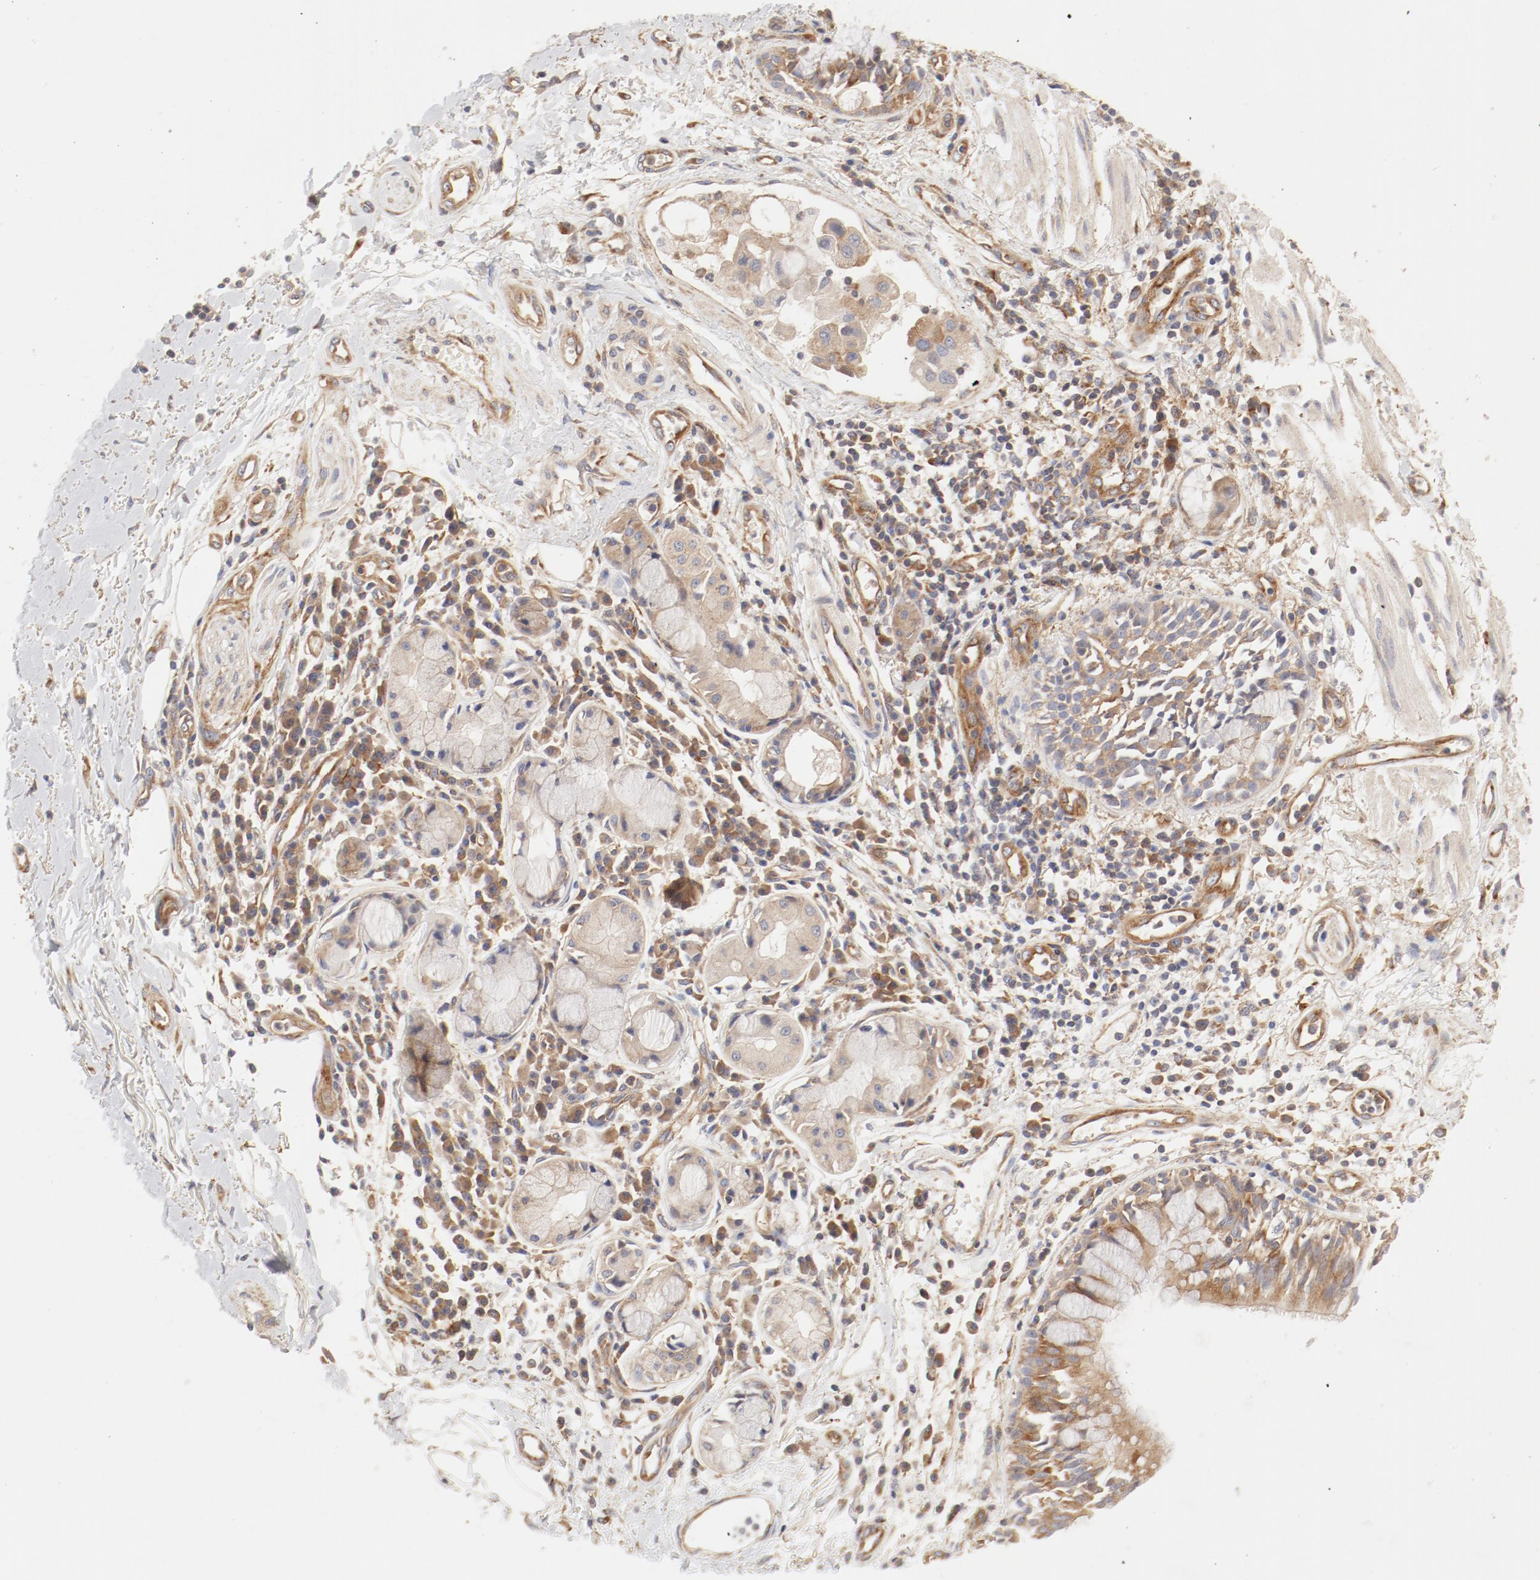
{"staining": {"intensity": "negative", "quantity": "none", "location": "none"}, "tissue": "adipose tissue", "cell_type": "Adipocytes", "image_type": "normal", "snomed": [{"axis": "morphology", "description": "Normal tissue, NOS"}, {"axis": "morphology", "description": "Adenocarcinoma, NOS"}, {"axis": "topography", "description": "Cartilage tissue"}, {"axis": "topography", "description": "Bronchus"}, {"axis": "topography", "description": "Lung"}], "caption": "Adipocytes show no significant protein expression in benign adipose tissue.", "gene": "AP2A1", "patient": {"sex": "female", "age": 67}}